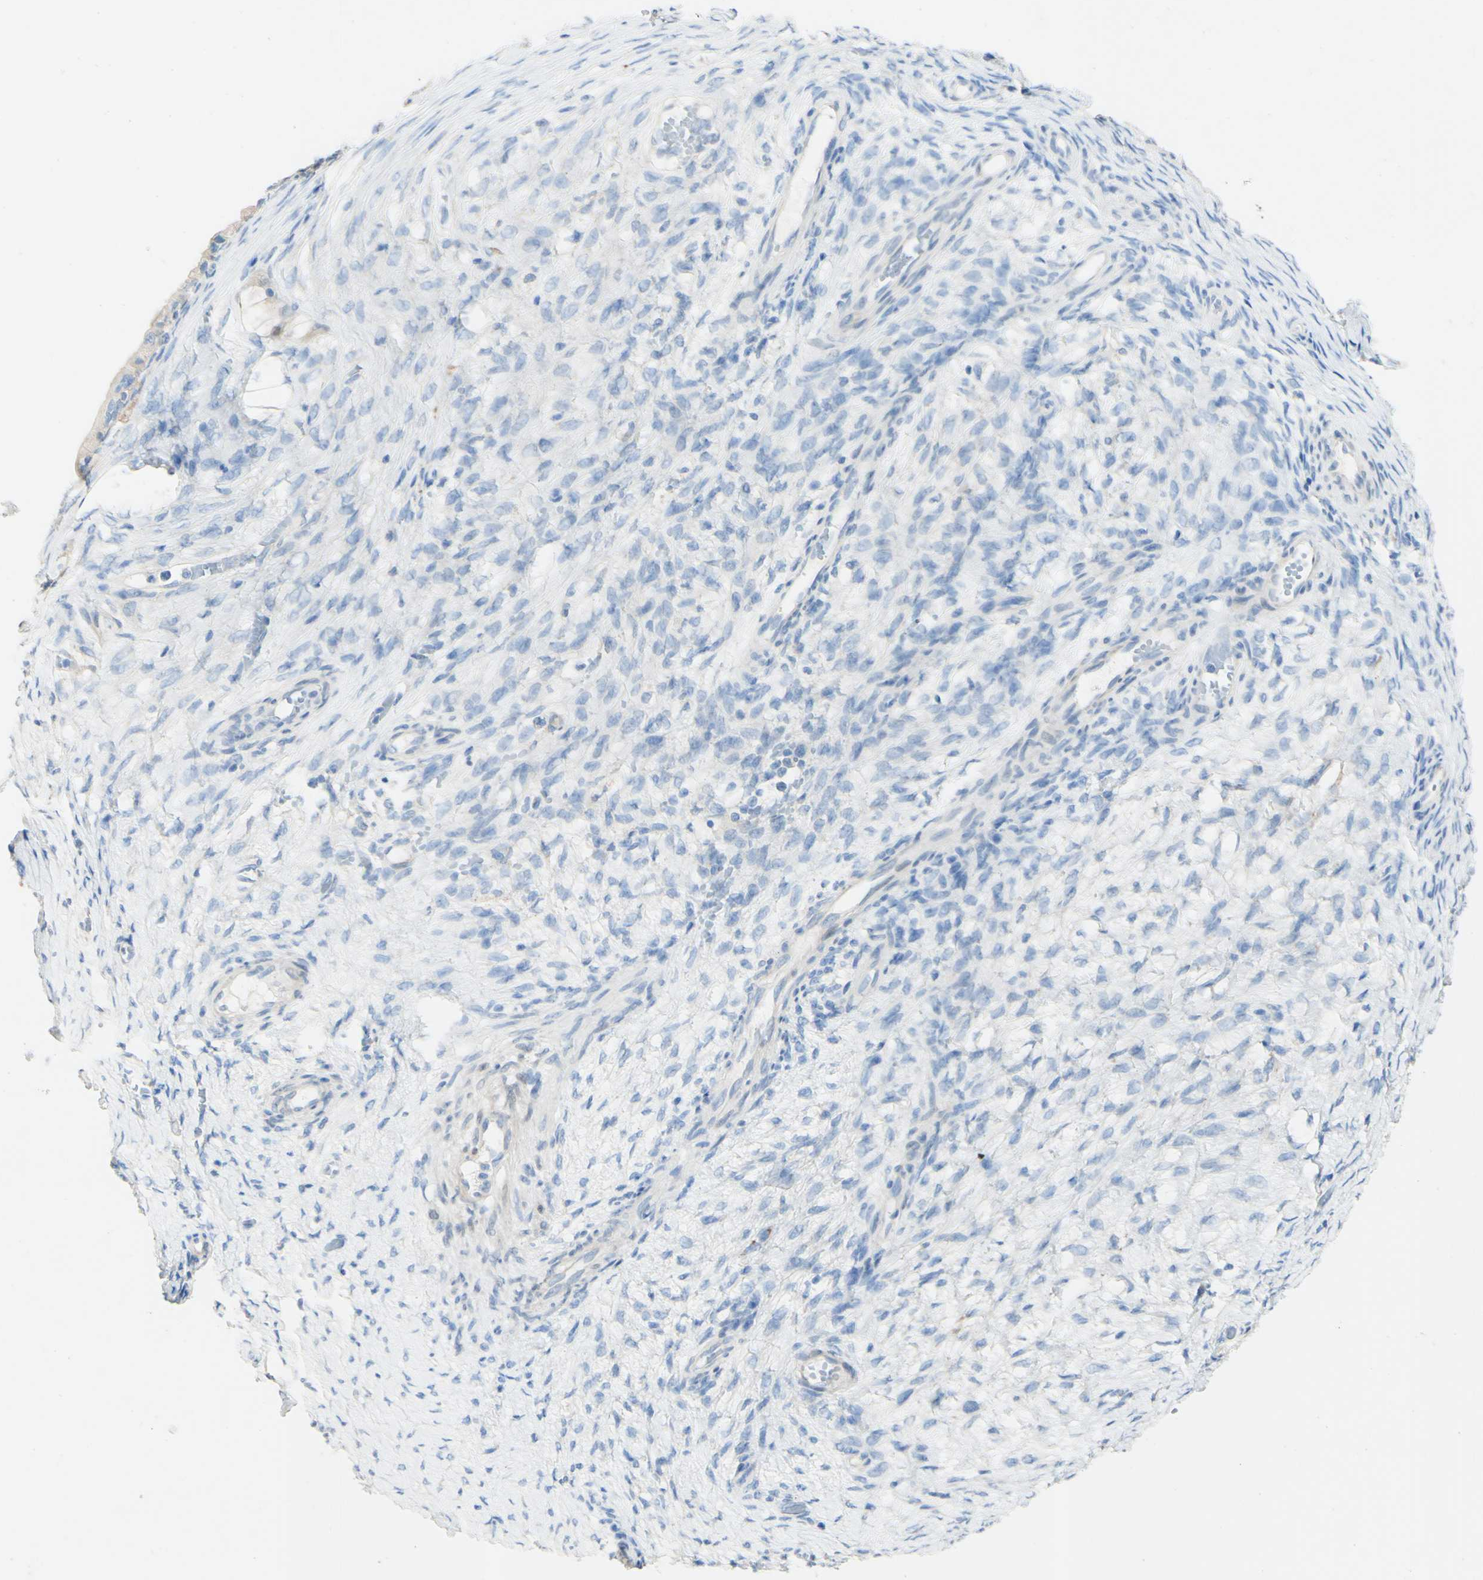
{"staining": {"intensity": "negative", "quantity": "none", "location": "none"}, "tissue": "ovarian cancer", "cell_type": "Tumor cells", "image_type": "cancer", "snomed": [{"axis": "morphology", "description": "Cystadenocarcinoma, mucinous, NOS"}, {"axis": "topography", "description": "Ovary"}], "caption": "Immunohistochemical staining of human ovarian mucinous cystadenocarcinoma shows no significant expression in tumor cells.", "gene": "FGF4", "patient": {"sex": "female", "age": 80}}